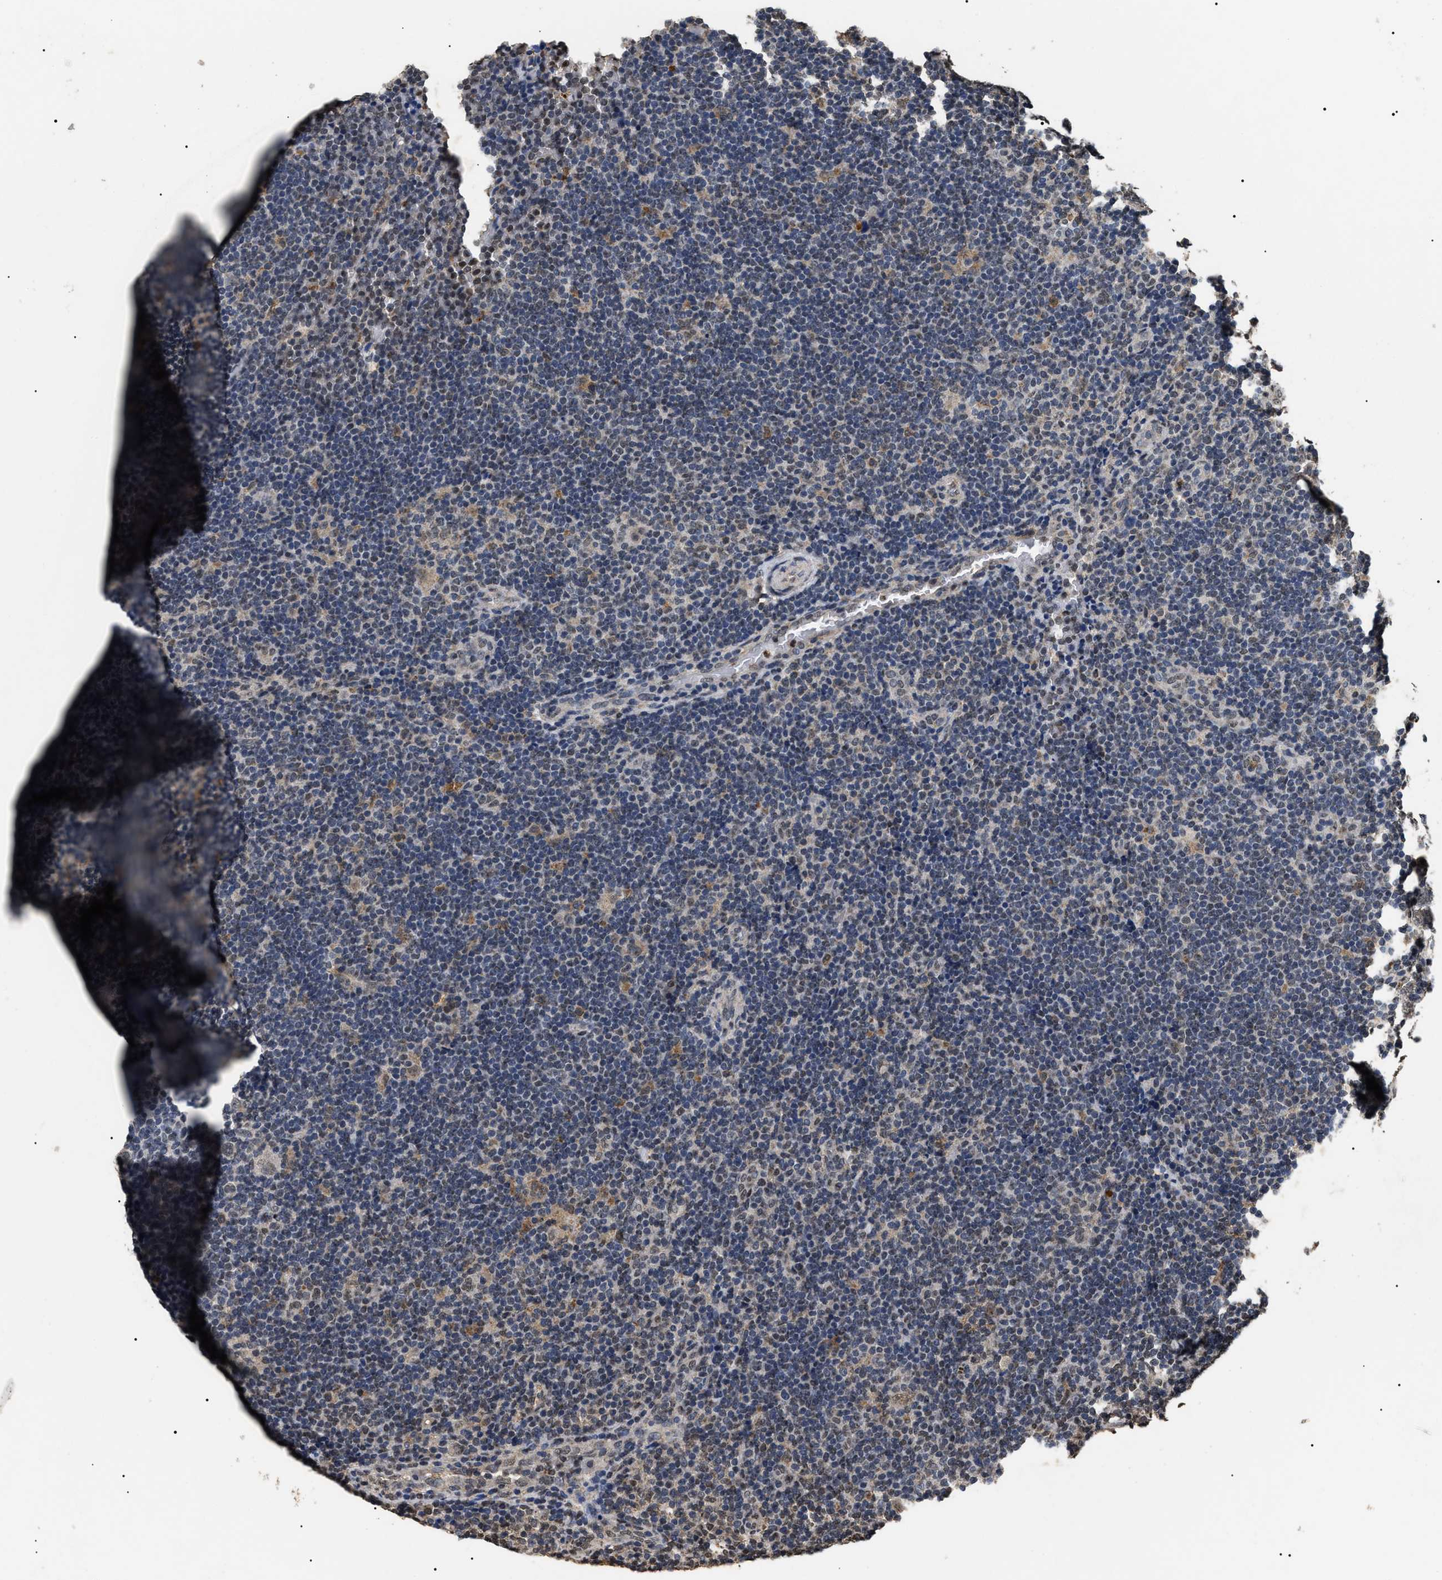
{"staining": {"intensity": "weak", "quantity": "25%-75%", "location": "nuclear"}, "tissue": "lymphoma", "cell_type": "Tumor cells", "image_type": "cancer", "snomed": [{"axis": "morphology", "description": "Hodgkin's disease, NOS"}, {"axis": "topography", "description": "Lymph node"}], "caption": "Hodgkin's disease stained with a protein marker displays weak staining in tumor cells.", "gene": "ANP32E", "patient": {"sex": "female", "age": 57}}